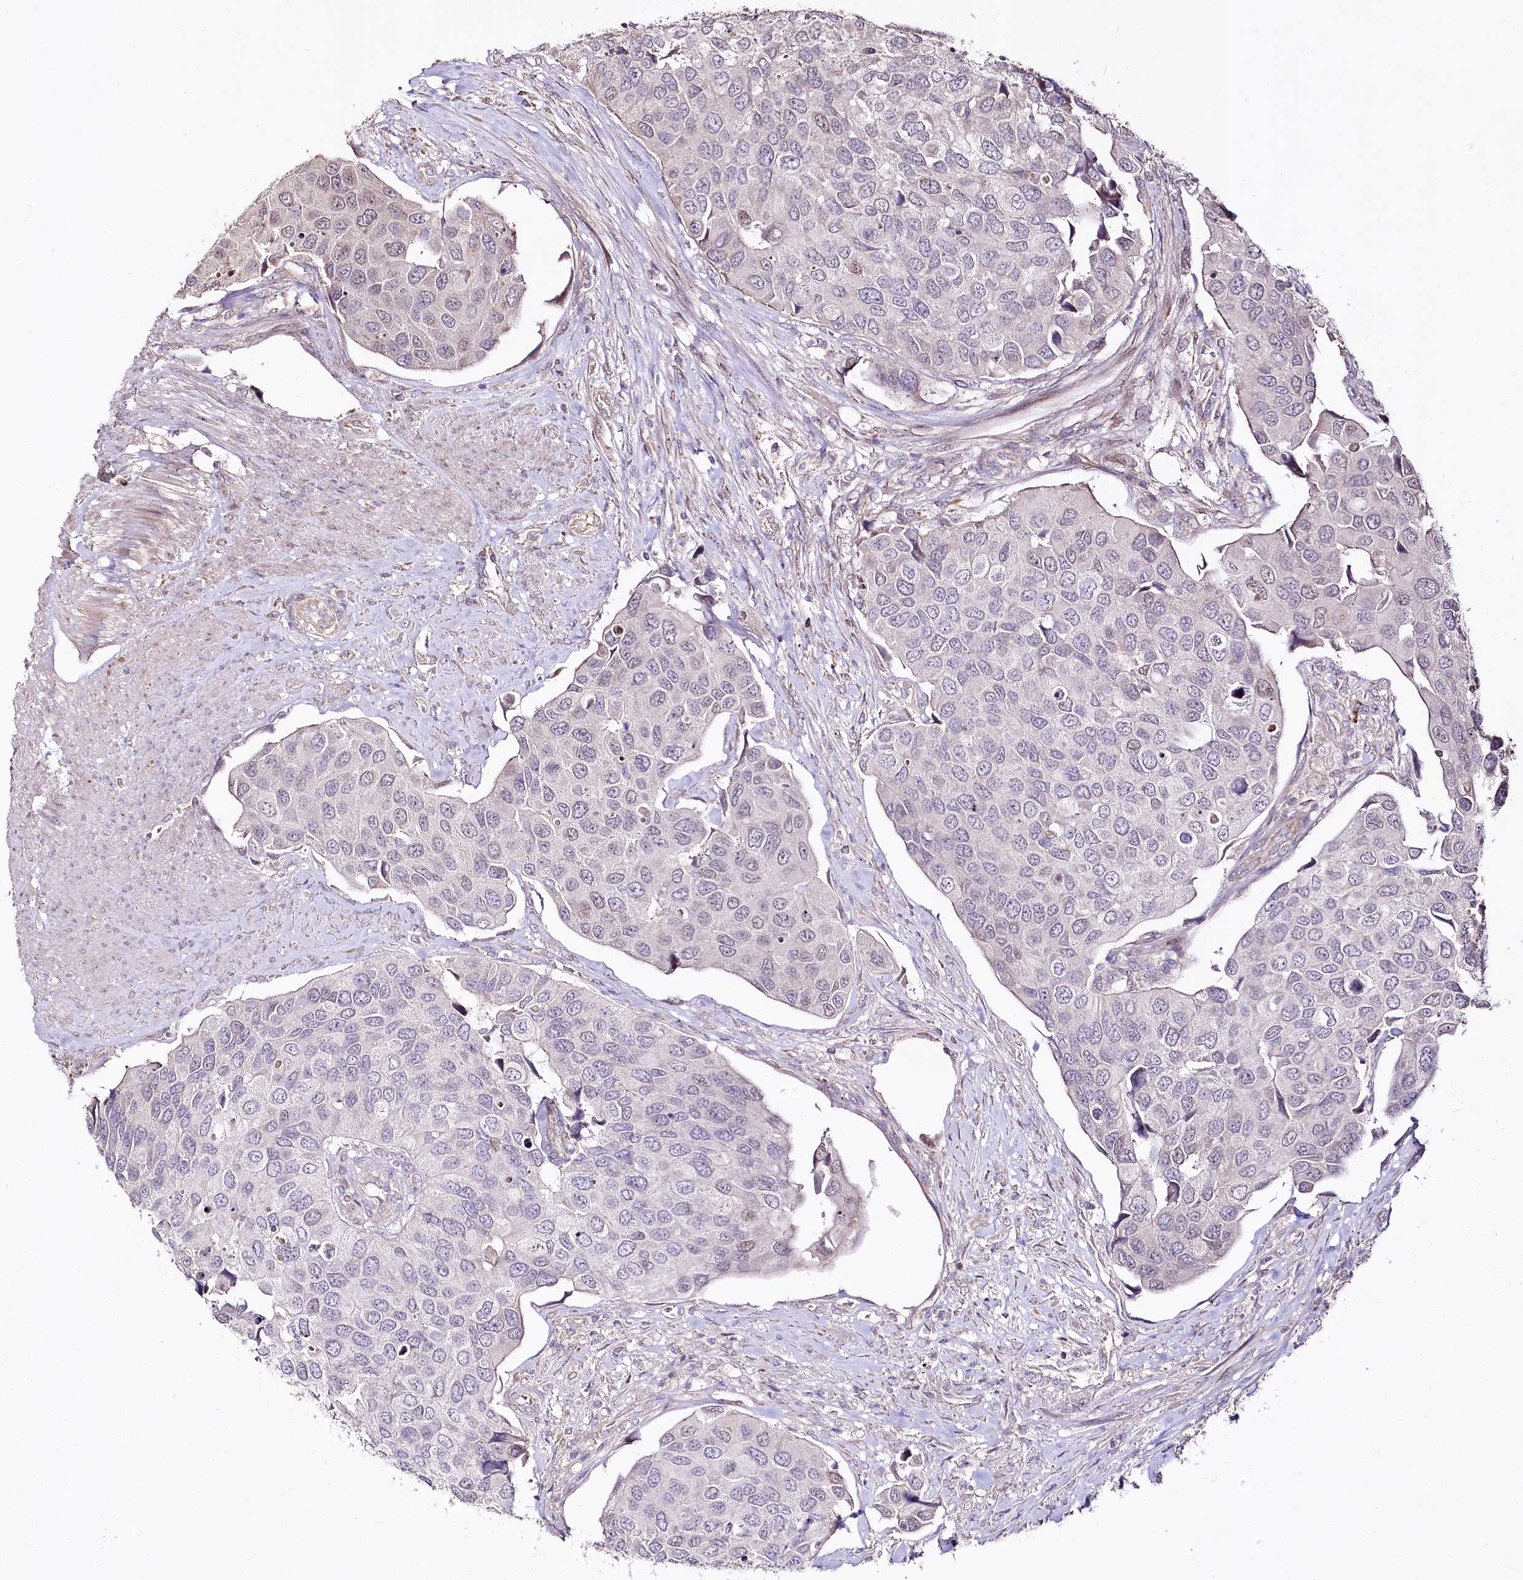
{"staining": {"intensity": "negative", "quantity": "none", "location": "none"}, "tissue": "urothelial cancer", "cell_type": "Tumor cells", "image_type": "cancer", "snomed": [{"axis": "morphology", "description": "Urothelial carcinoma, High grade"}, {"axis": "topography", "description": "Urinary bladder"}], "caption": "This photomicrograph is of urothelial cancer stained with immunohistochemistry to label a protein in brown with the nuclei are counter-stained blue. There is no positivity in tumor cells.", "gene": "ZNF226", "patient": {"sex": "male", "age": 74}}